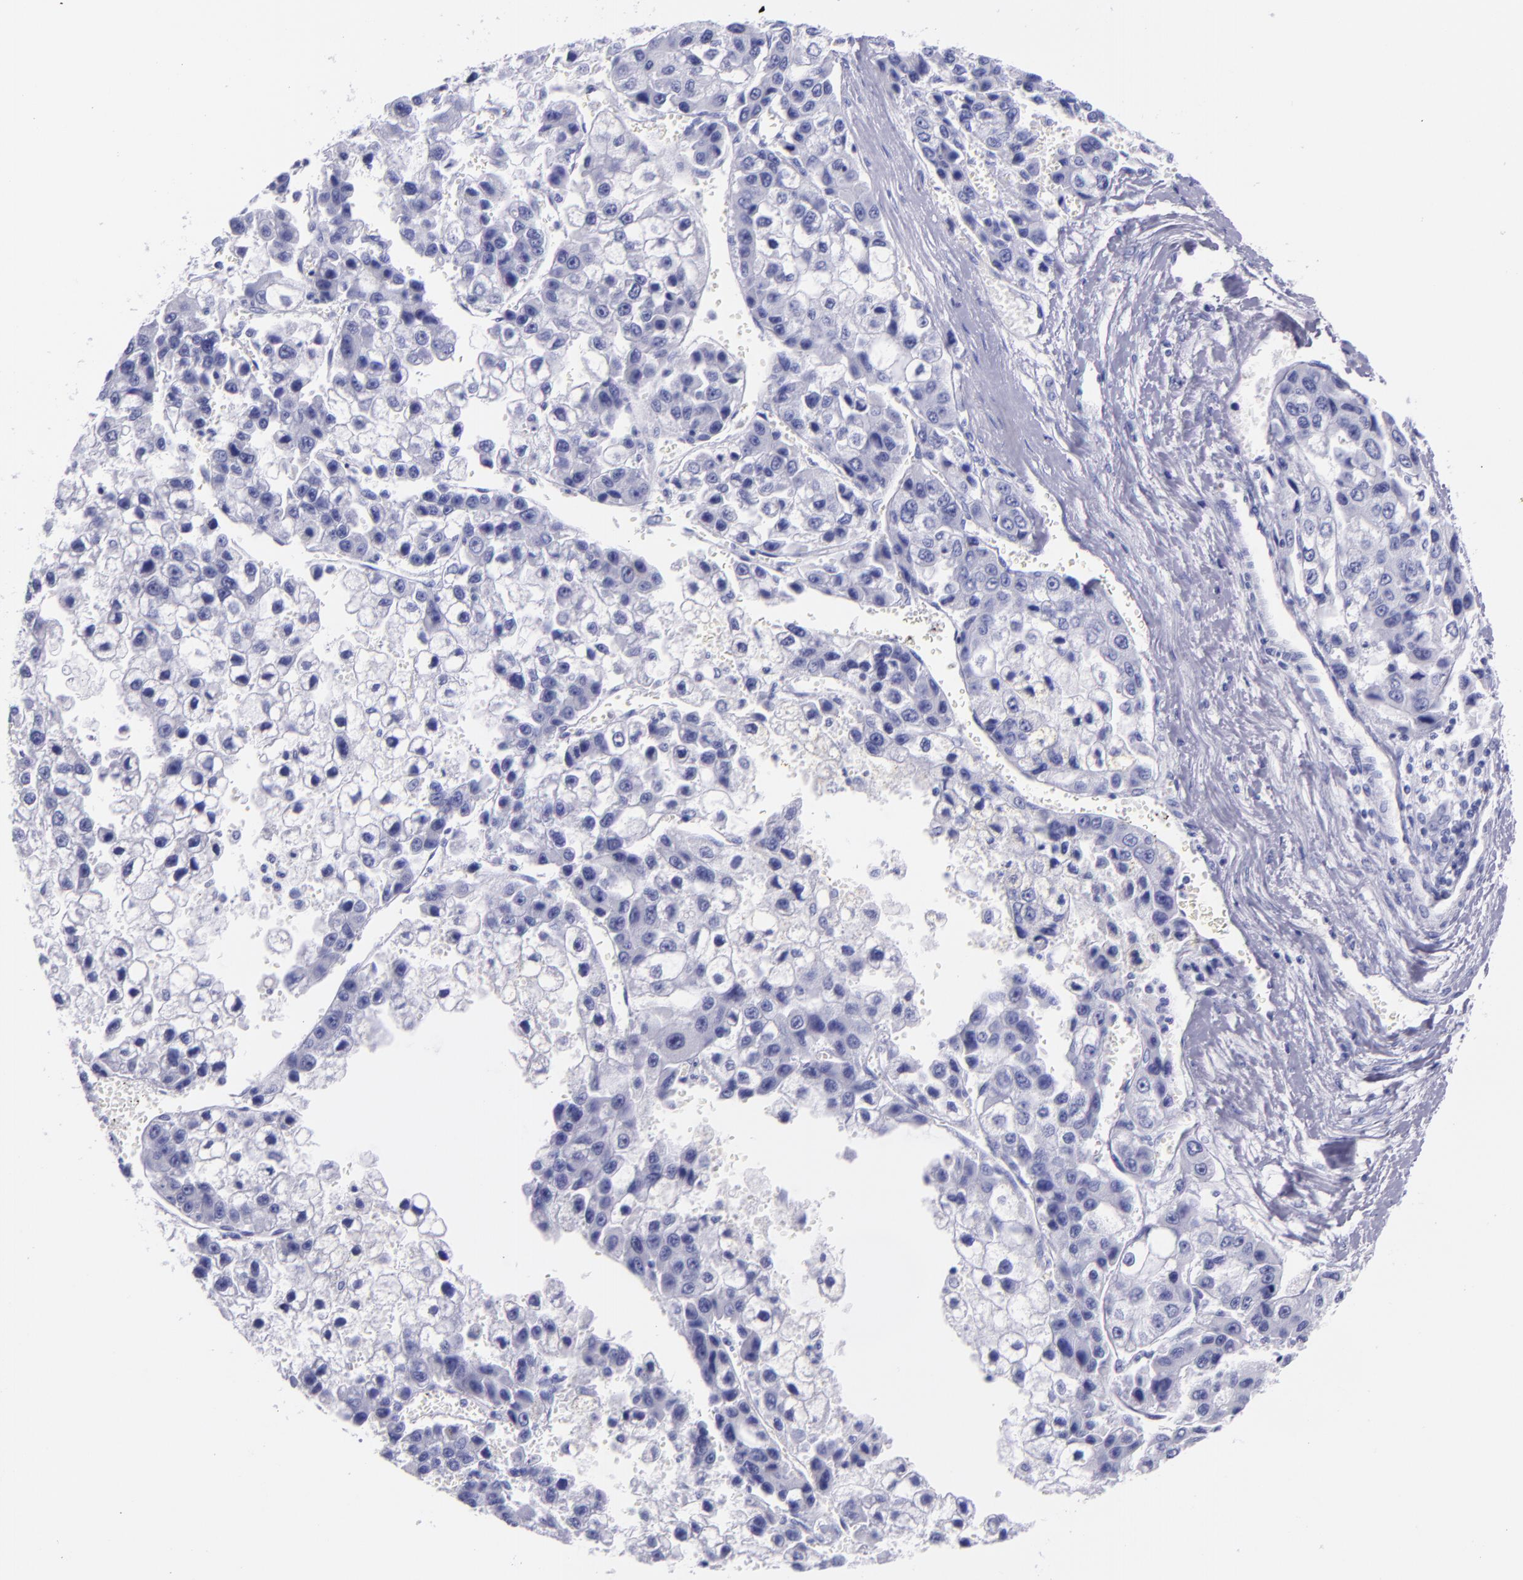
{"staining": {"intensity": "negative", "quantity": "none", "location": "none"}, "tissue": "liver cancer", "cell_type": "Tumor cells", "image_type": "cancer", "snomed": [{"axis": "morphology", "description": "Carcinoma, Hepatocellular, NOS"}, {"axis": "topography", "description": "Liver"}], "caption": "Tumor cells are negative for brown protein staining in hepatocellular carcinoma (liver). (Brightfield microscopy of DAB (3,3'-diaminobenzidine) immunohistochemistry at high magnification).", "gene": "SFTPA2", "patient": {"sex": "female", "age": 66}}